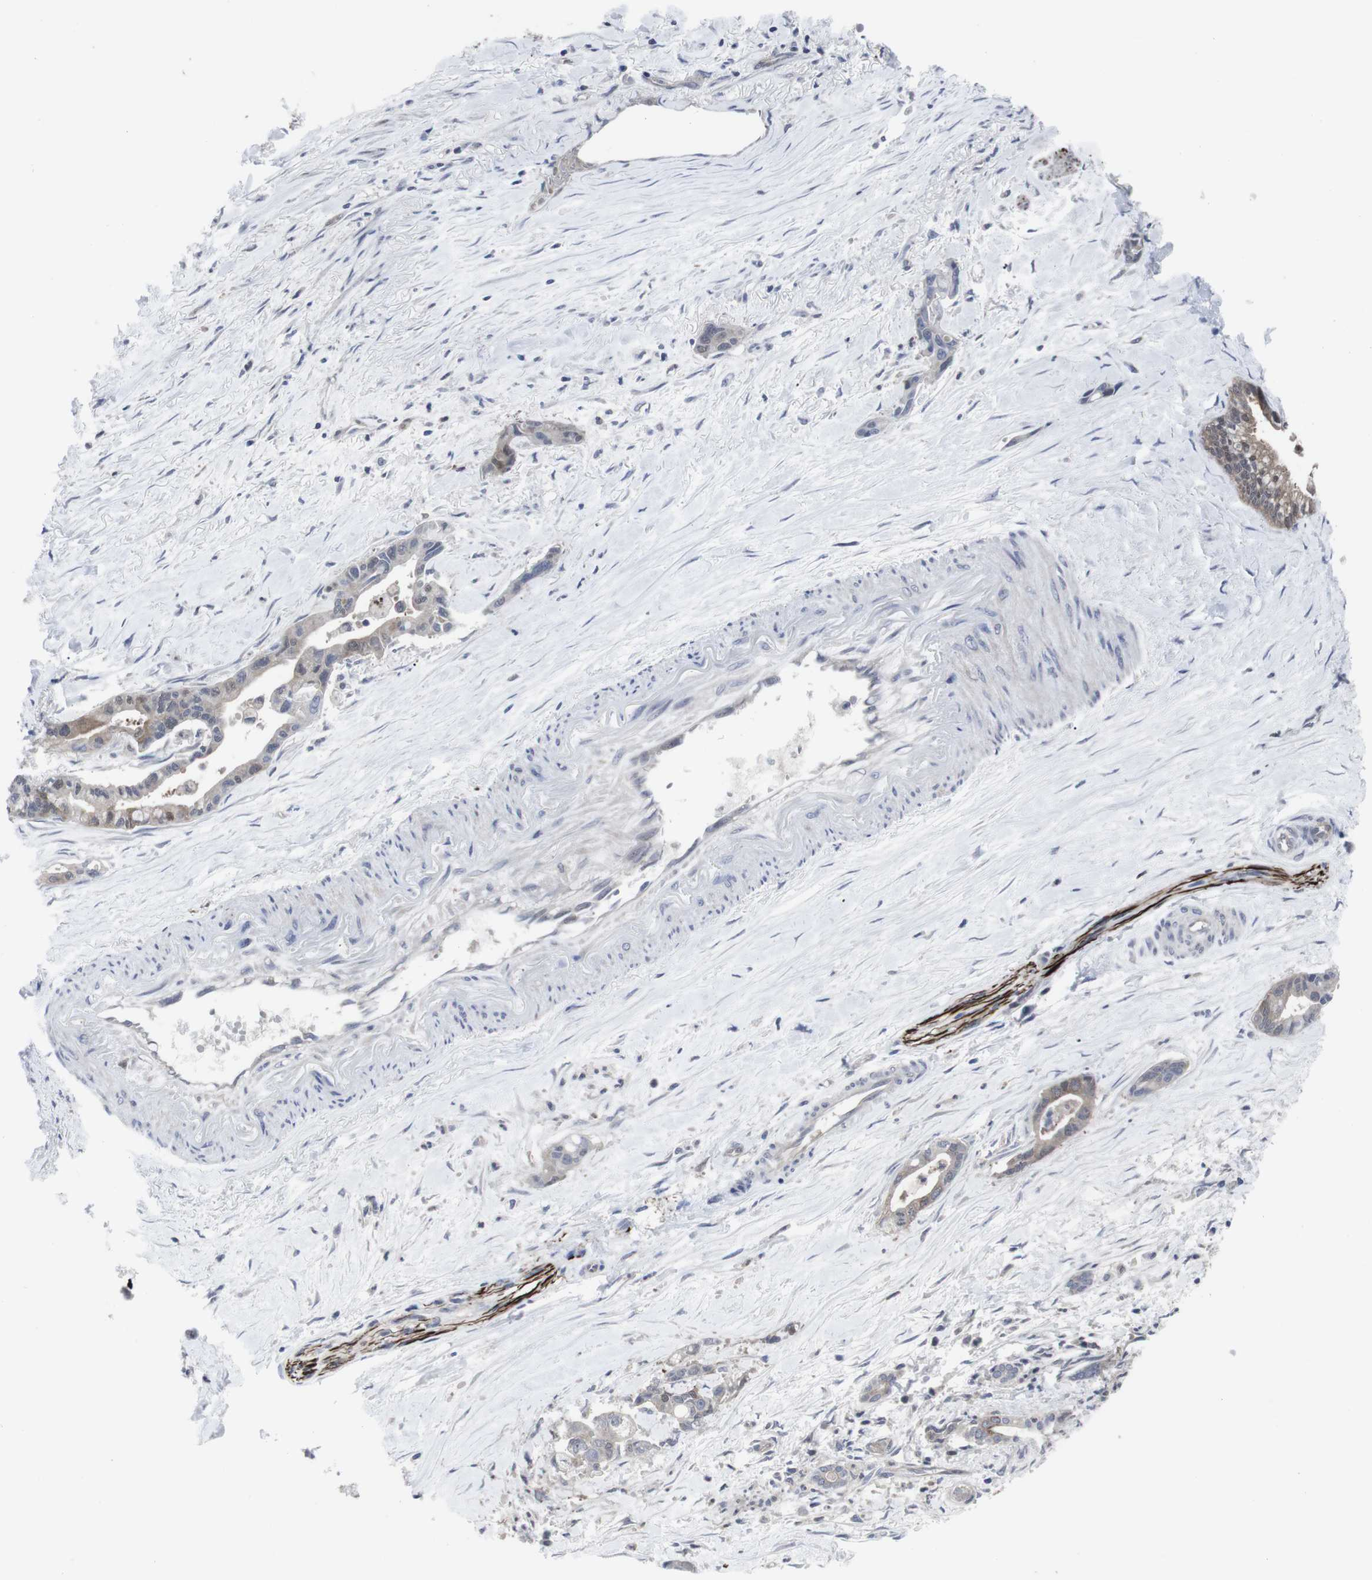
{"staining": {"intensity": "moderate", "quantity": "25%-75%", "location": "cytoplasmic/membranous"}, "tissue": "pancreatic cancer", "cell_type": "Tumor cells", "image_type": "cancer", "snomed": [{"axis": "morphology", "description": "Adenocarcinoma, NOS"}, {"axis": "topography", "description": "Pancreas"}], "caption": "Human pancreatic cancer stained for a protein (brown) demonstrates moderate cytoplasmic/membranous positive expression in approximately 25%-75% of tumor cells.", "gene": "HPRT1", "patient": {"sex": "male", "age": 70}}